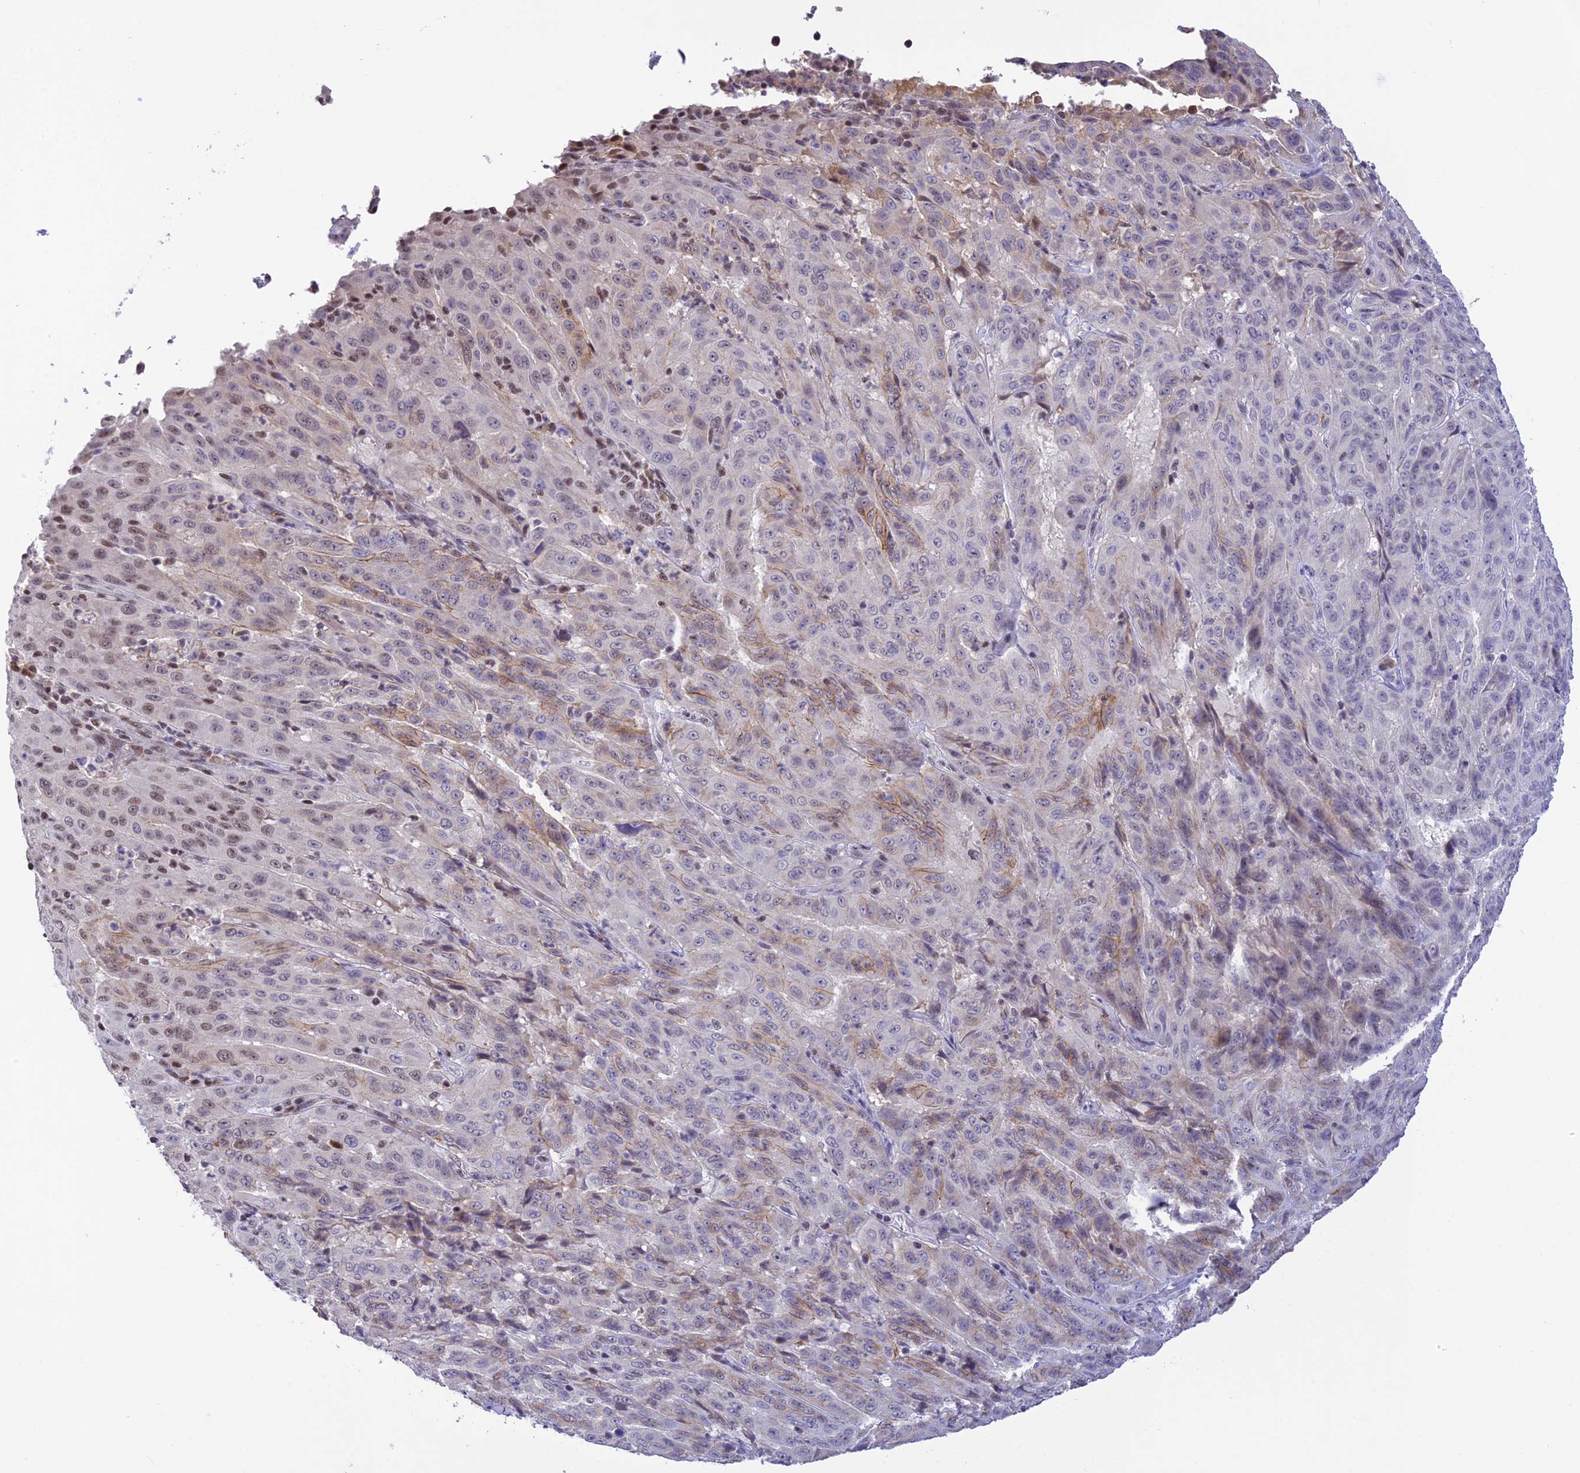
{"staining": {"intensity": "weak", "quantity": "<25%", "location": "cytoplasmic/membranous,nuclear"}, "tissue": "pancreatic cancer", "cell_type": "Tumor cells", "image_type": "cancer", "snomed": [{"axis": "morphology", "description": "Adenocarcinoma, NOS"}, {"axis": "topography", "description": "Pancreas"}], "caption": "Tumor cells show no significant protein expression in pancreatic adenocarcinoma.", "gene": "THAP11", "patient": {"sex": "male", "age": 63}}